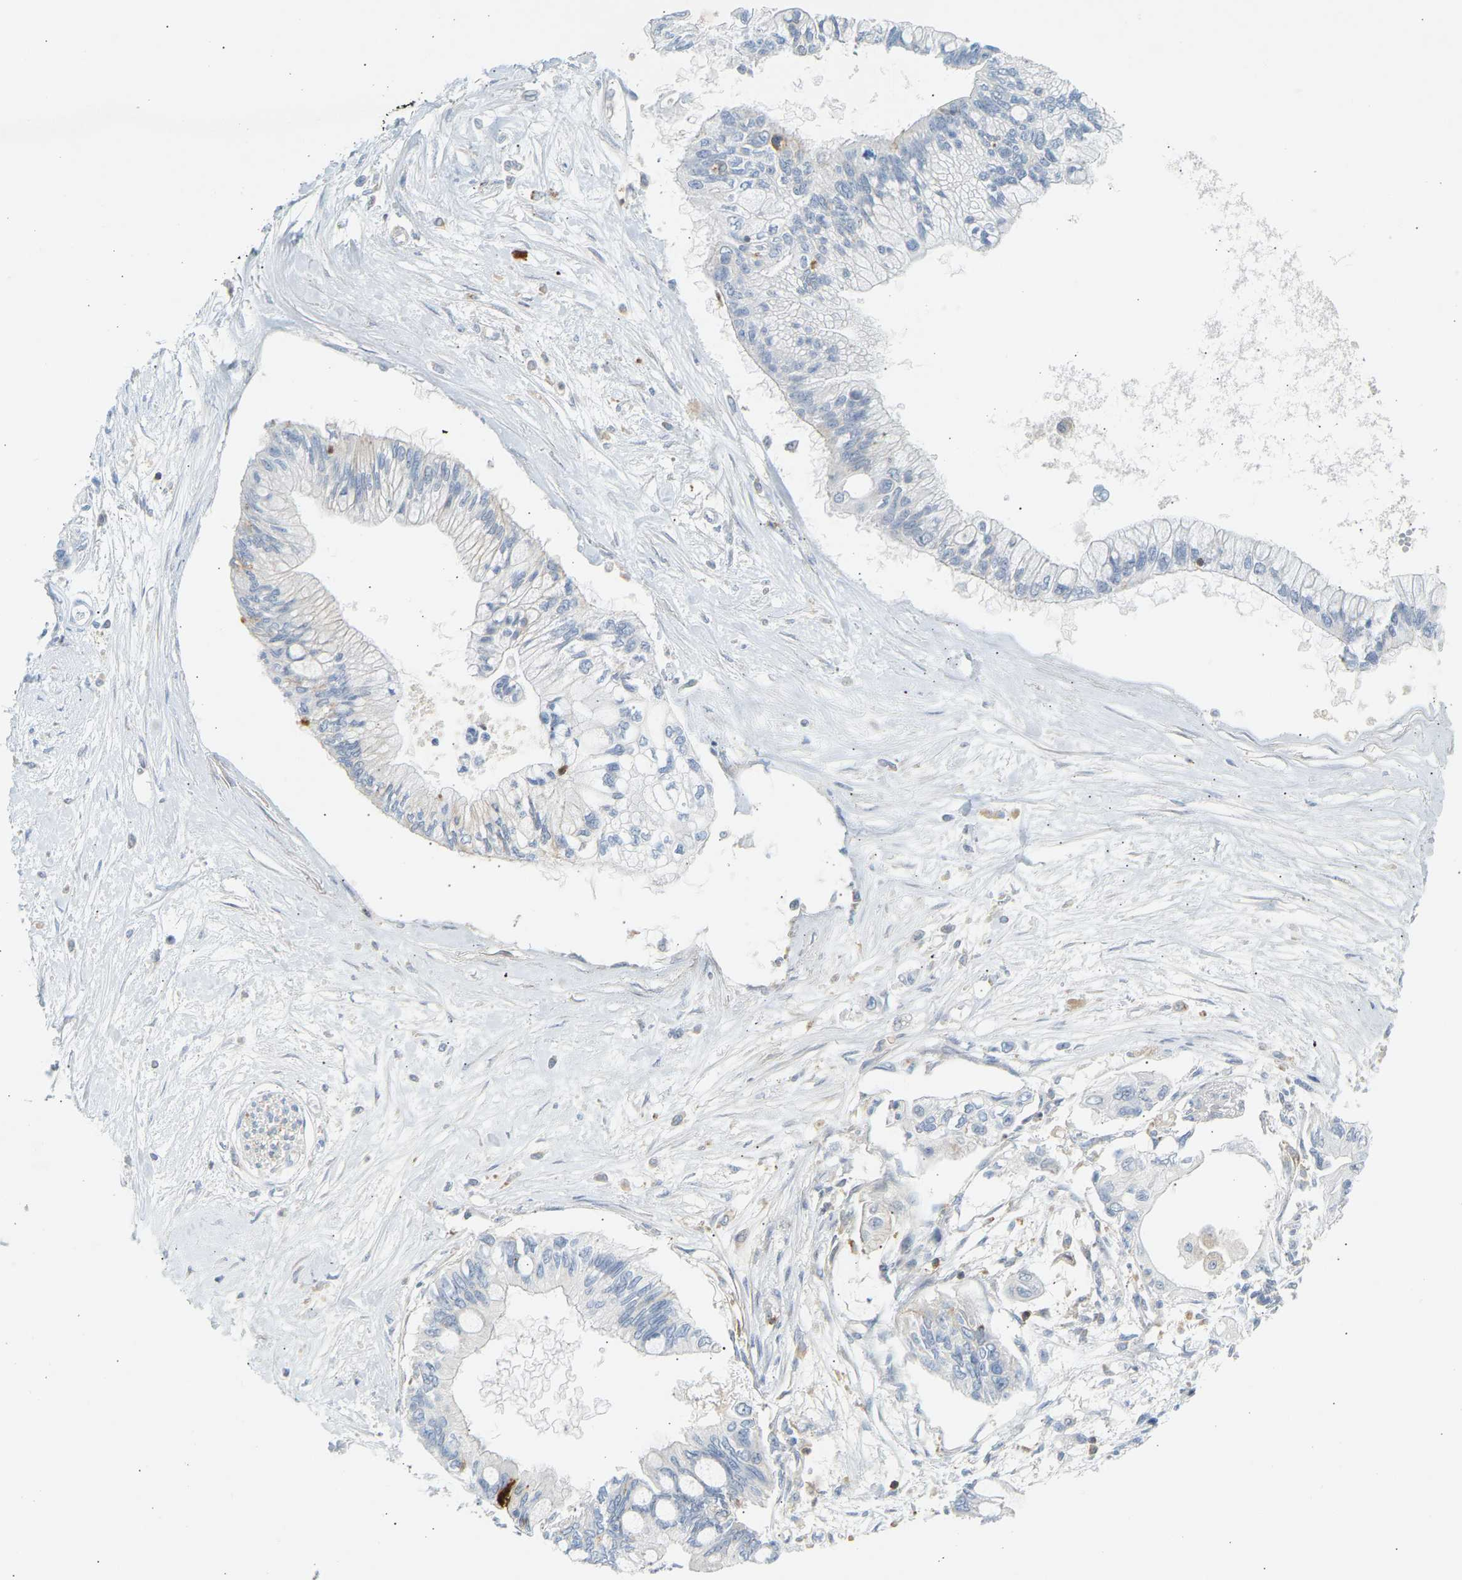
{"staining": {"intensity": "negative", "quantity": "none", "location": "none"}, "tissue": "pancreatic cancer", "cell_type": "Tumor cells", "image_type": "cancer", "snomed": [{"axis": "morphology", "description": "Adenocarcinoma, NOS"}, {"axis": "topography", "description": "Pancreas"}], "caption": "Tumor cells are negative for brown protein staining in adenocarcinoma (pancreatic). Nuclei are stained in blue.", "gene": "FNBP1", "patient": {"sex": "female", "age": 77}}